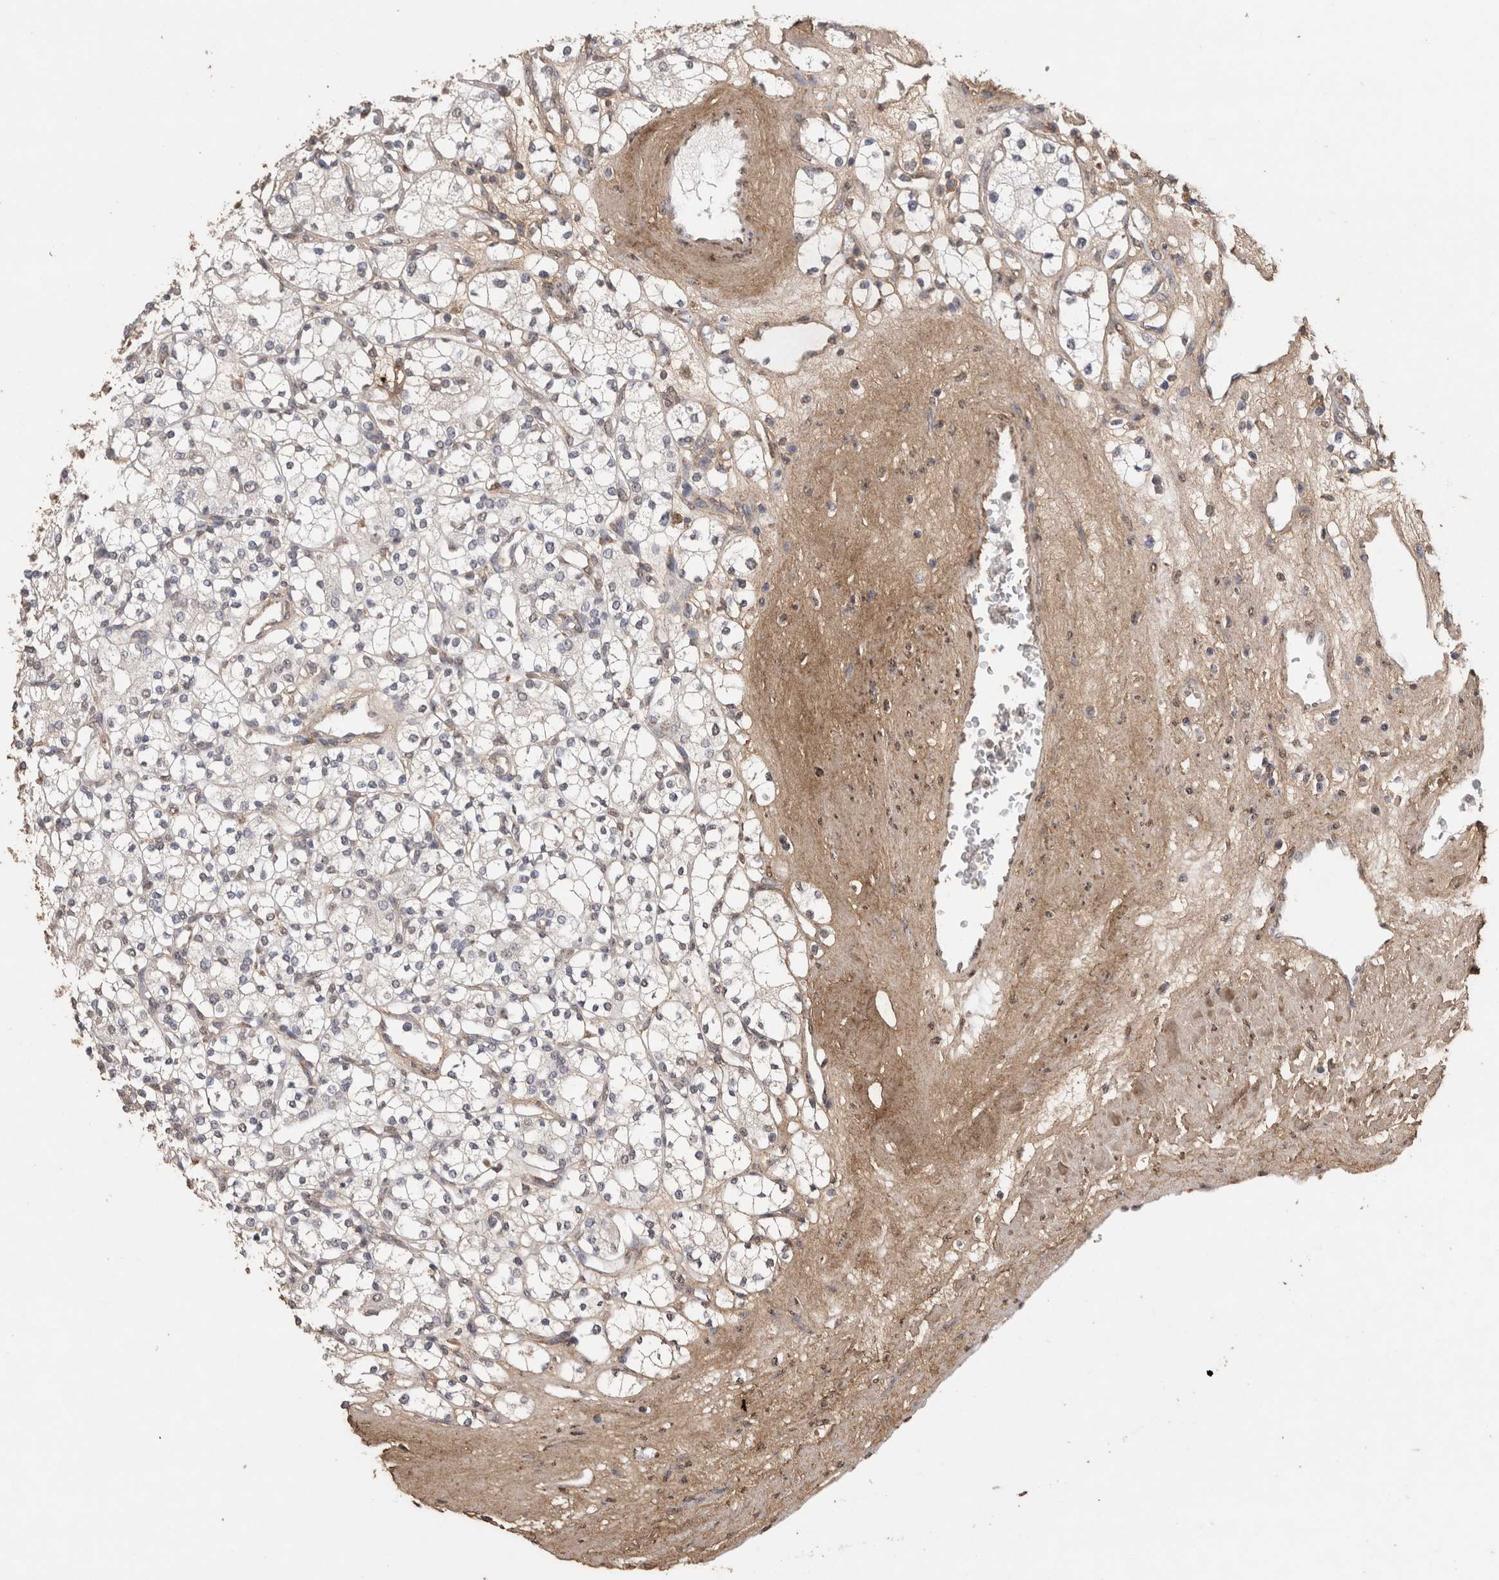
{"staining": {"intensity": "negative", "quantity": "none", "location": "none"}, "tissue": "renal cancer", "cell_type": "Tumor cells", "image_type": "cancer", "snomed": [{"axis": "morphology", "description": "Adenocarcinoma, NOS"}, {"axis": "topography", "description": "Kidney"}], "caption": "A high-resolution image shows immunohistochemistry (IHC) staining of adenocarcinoma (renal), which displays no significant expression in tumor cells.", "gene": "C1QTNF5", "patient": {"sex": "male", "age": 77}}